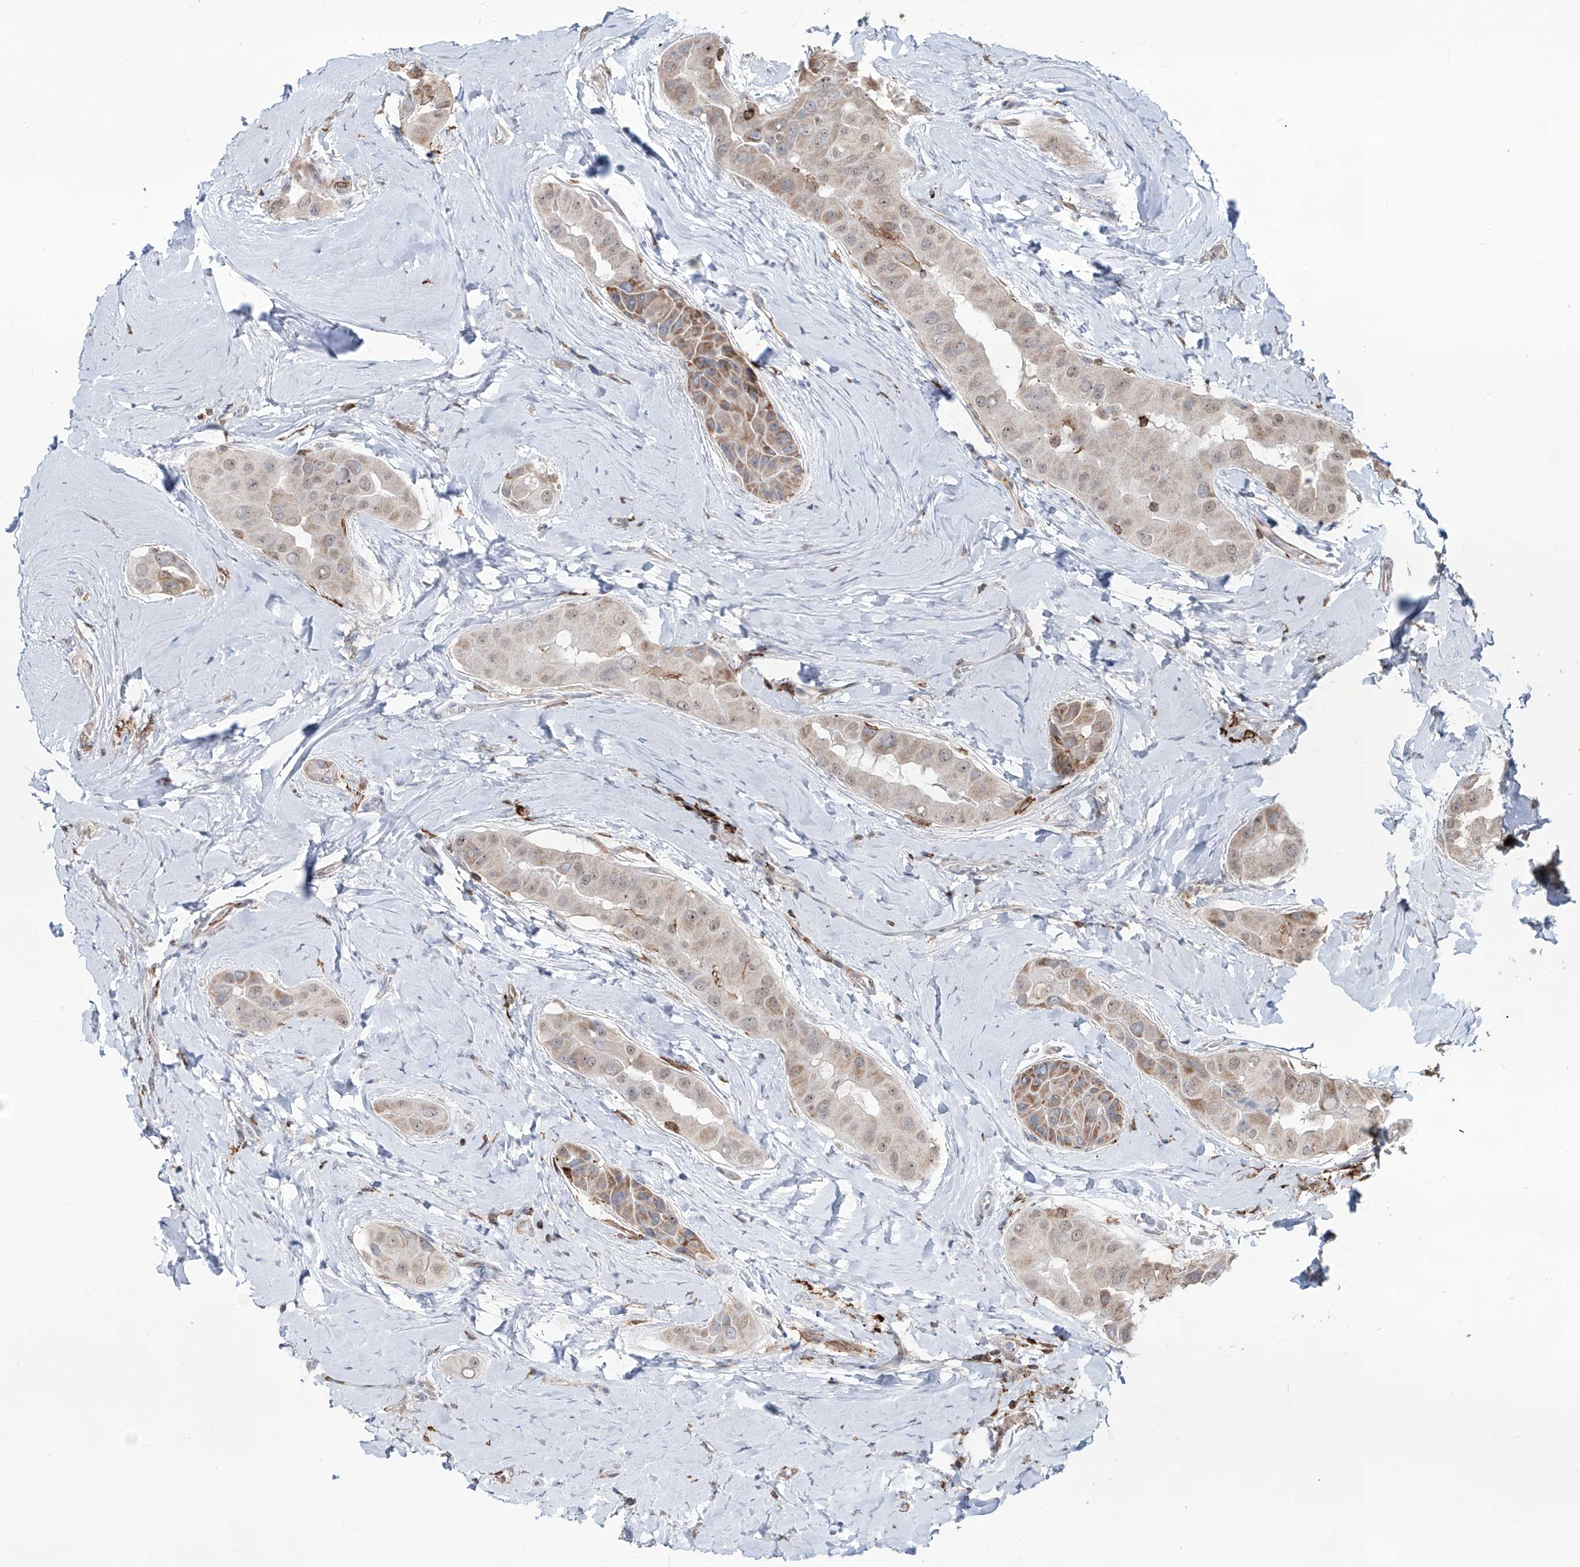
{"staining": {"intensity": "moderate", "quantity": "<25%", "location": "cytoplasmic/membranous"}, "tissue": "thyroid cancer", "cell_type": "Tumor cells", "image_type": "cancer", "snomed": [{"axis": "morphology", "description": "Papillary adenocarcinoma, NOS"}, {"axis": "topography", "description": "Thyroid gland"}], "caption": "The histopathology image reveals a brown stain indicating the presence of a protein in the cytoplasmic/membranous of tumor cells in thyroid cancer (papillary adenocarcinoma).", "gene": "ZBTB48", "patient": {"sex": "male", "age": 33}}